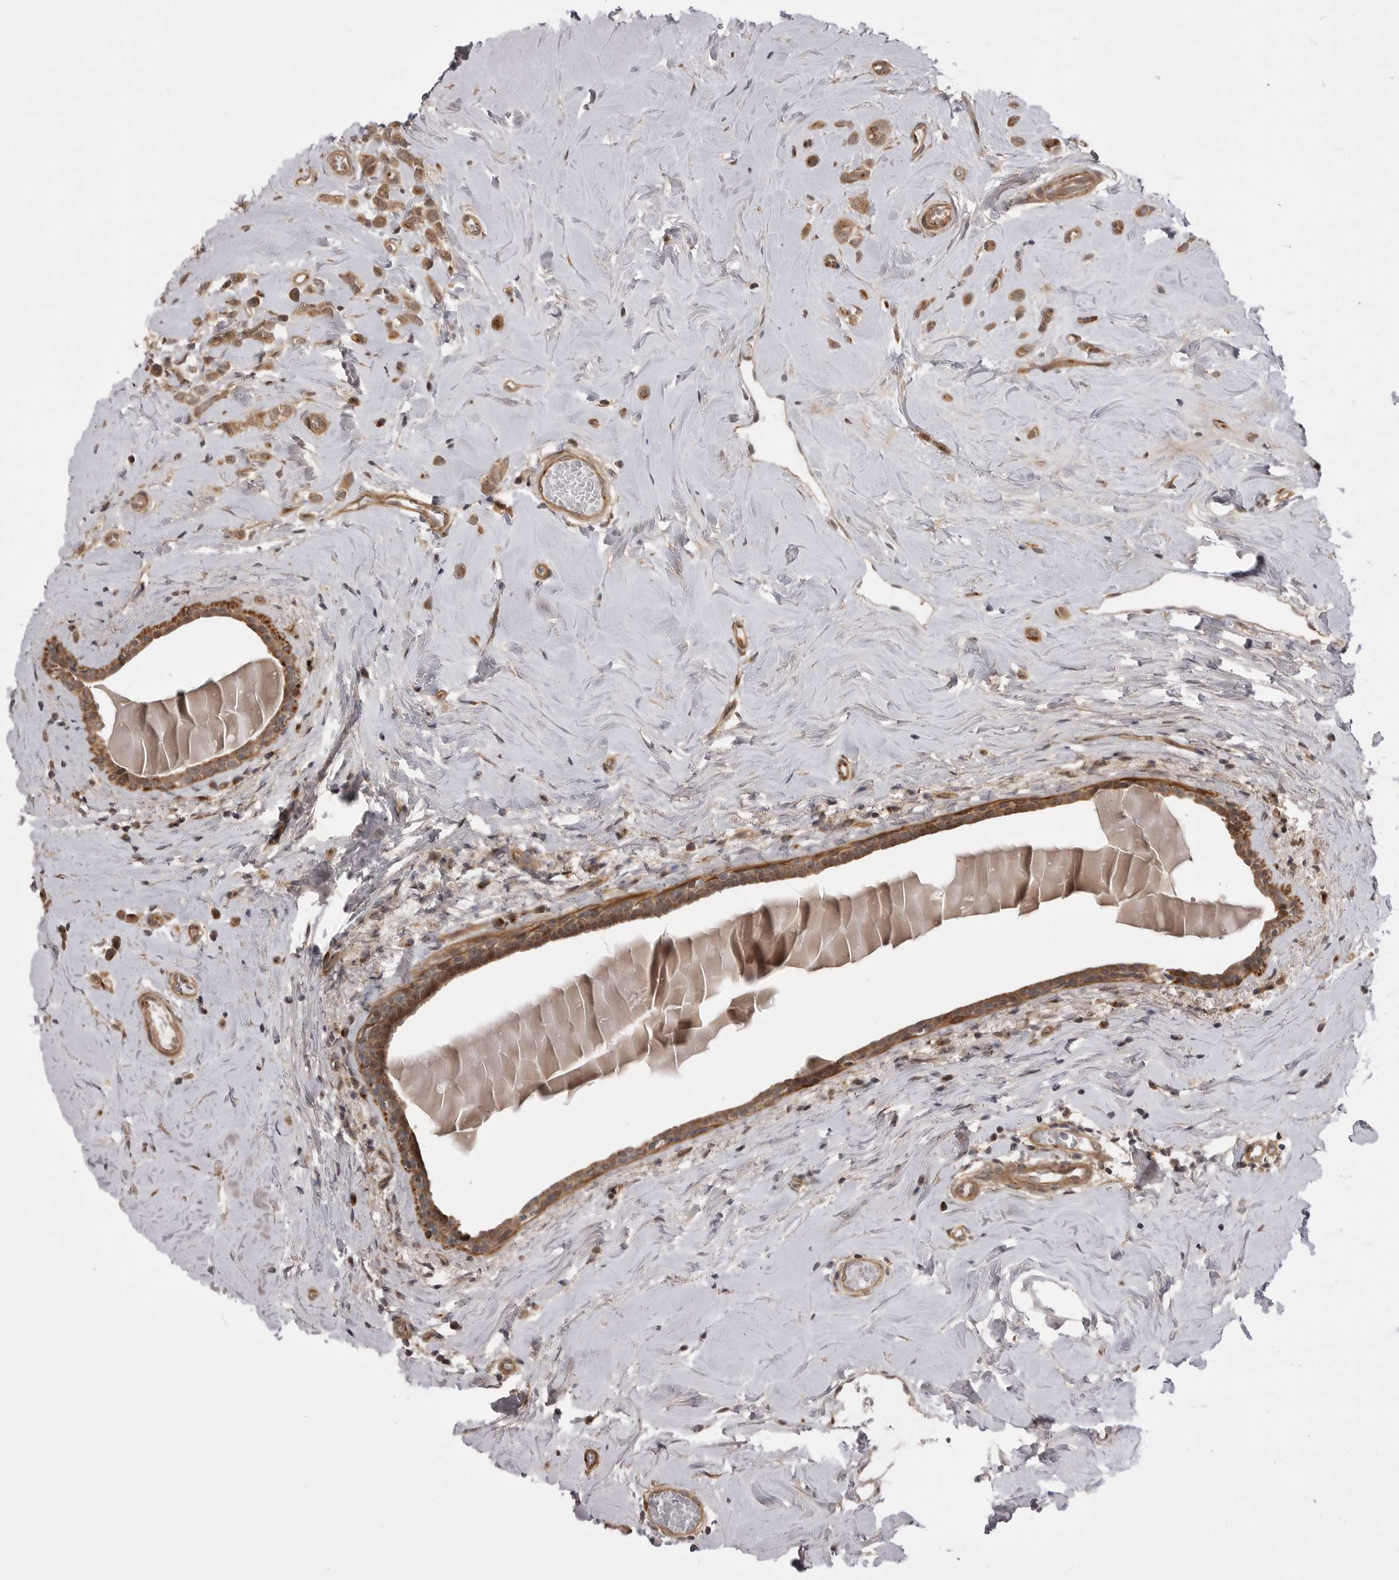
{"staining": {"intensity": "moderate", "quantity": ">75%", "location": "cytoplasmic/membranous"}, "tissue": "breast cancer", "cell_type": "Tumor cells", "image_type": "cancer", "snomed": [{"axis": "morphology", "description": "Lobular carcinoma"}, {"axis": "topography", "description": "Breast"}], "caption": "Protein staining exhibits moderate cytoplasmic/membranous positivity in about >75% of tumor cells in breast cancer.", "gene": "PDCL", "patient": {"sex": "female", "age": 47}}